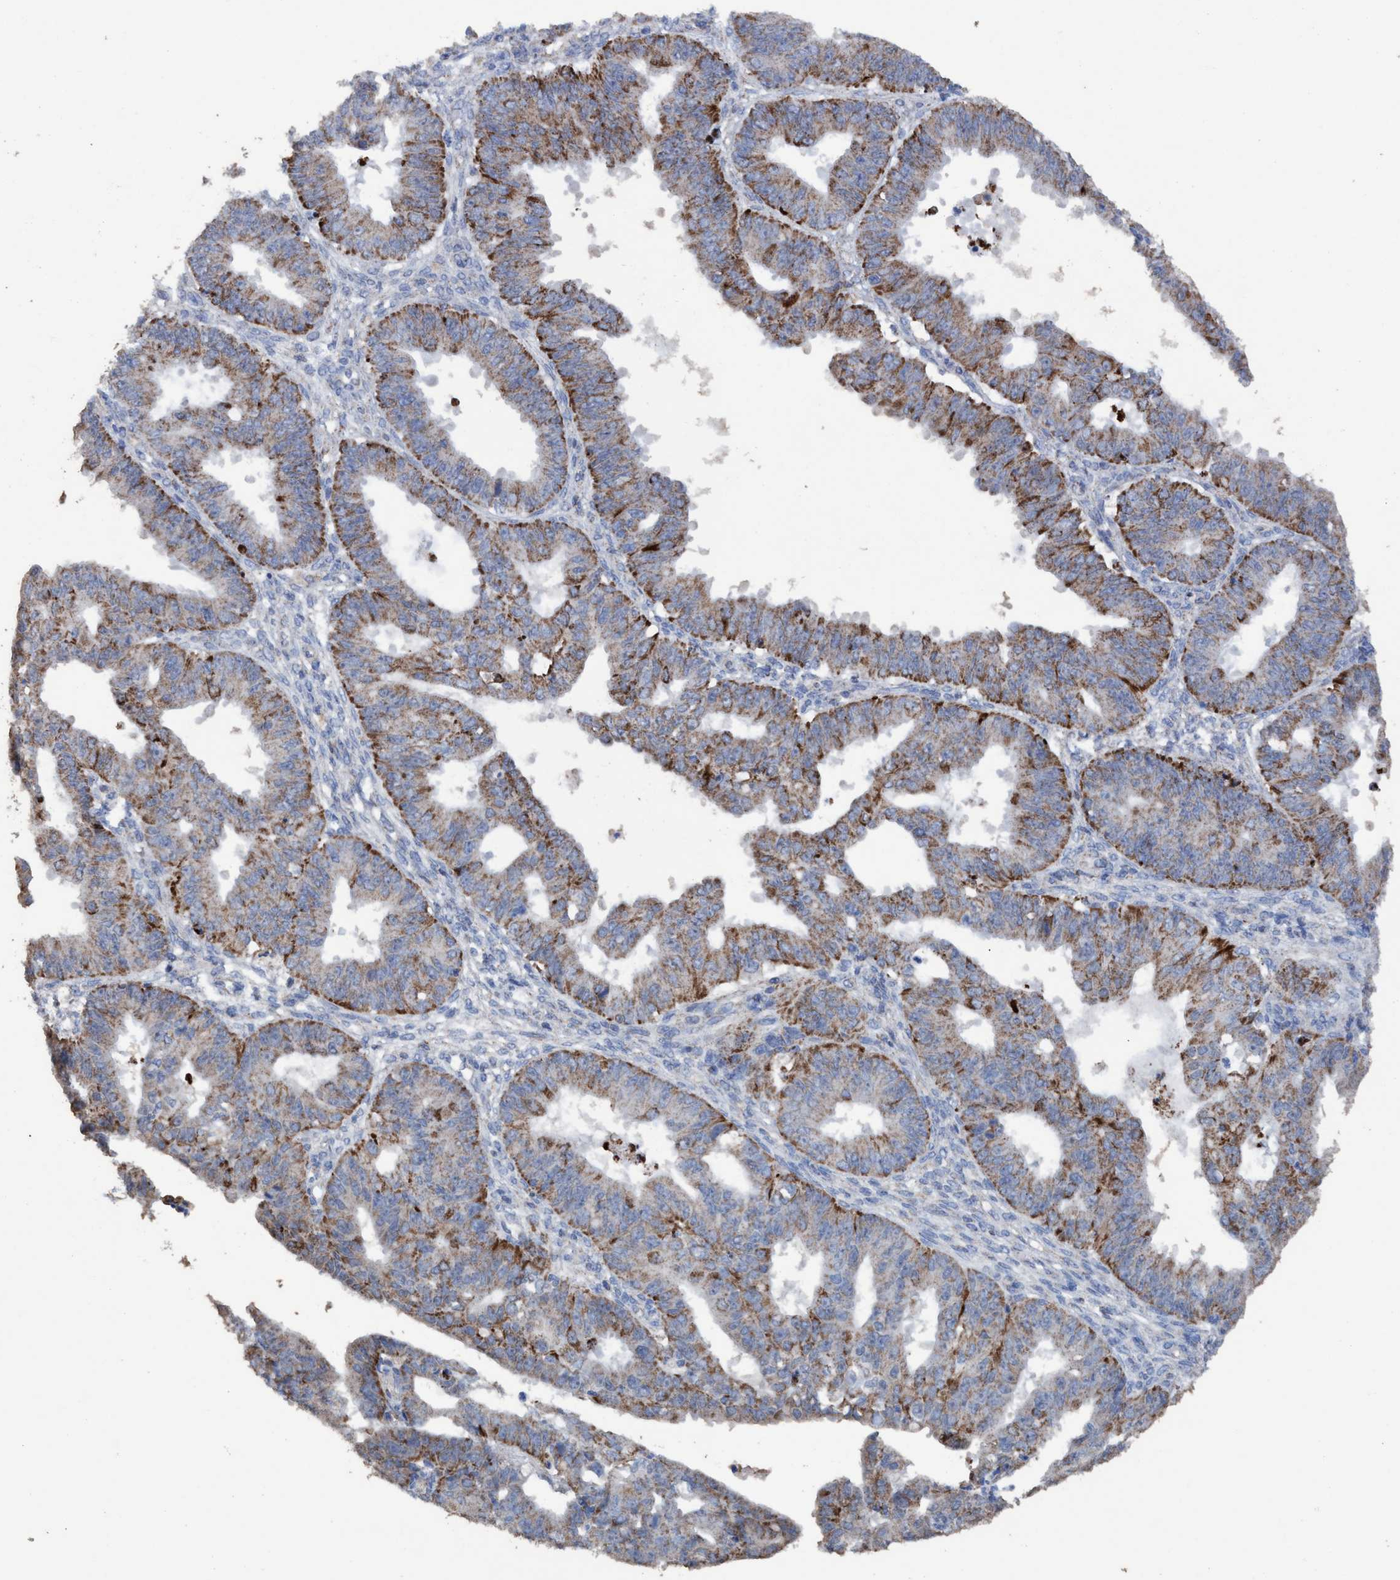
{"staining": {"intensity": "moderate", "quantity": "25%-75%", "location": "cytoplasmic/membranous"}, "tissue": "ovarian cancer", "cell_type": "Tumor cells", "image_type": "cancer", "snomed": [{"axis": "morphology", "description": "Carcinoma, endometroid"}, {"axis": "topography", "description": "Ovary"}], "caption": "This is an image of immunohistochemistry staining of endometroid carcinoma (ovarian), which shows moderate staining in the cytoplasmic/membranous of tumor cells.", "gene": "RSAD1", "patient": {"sex": "female", "age": 42}}